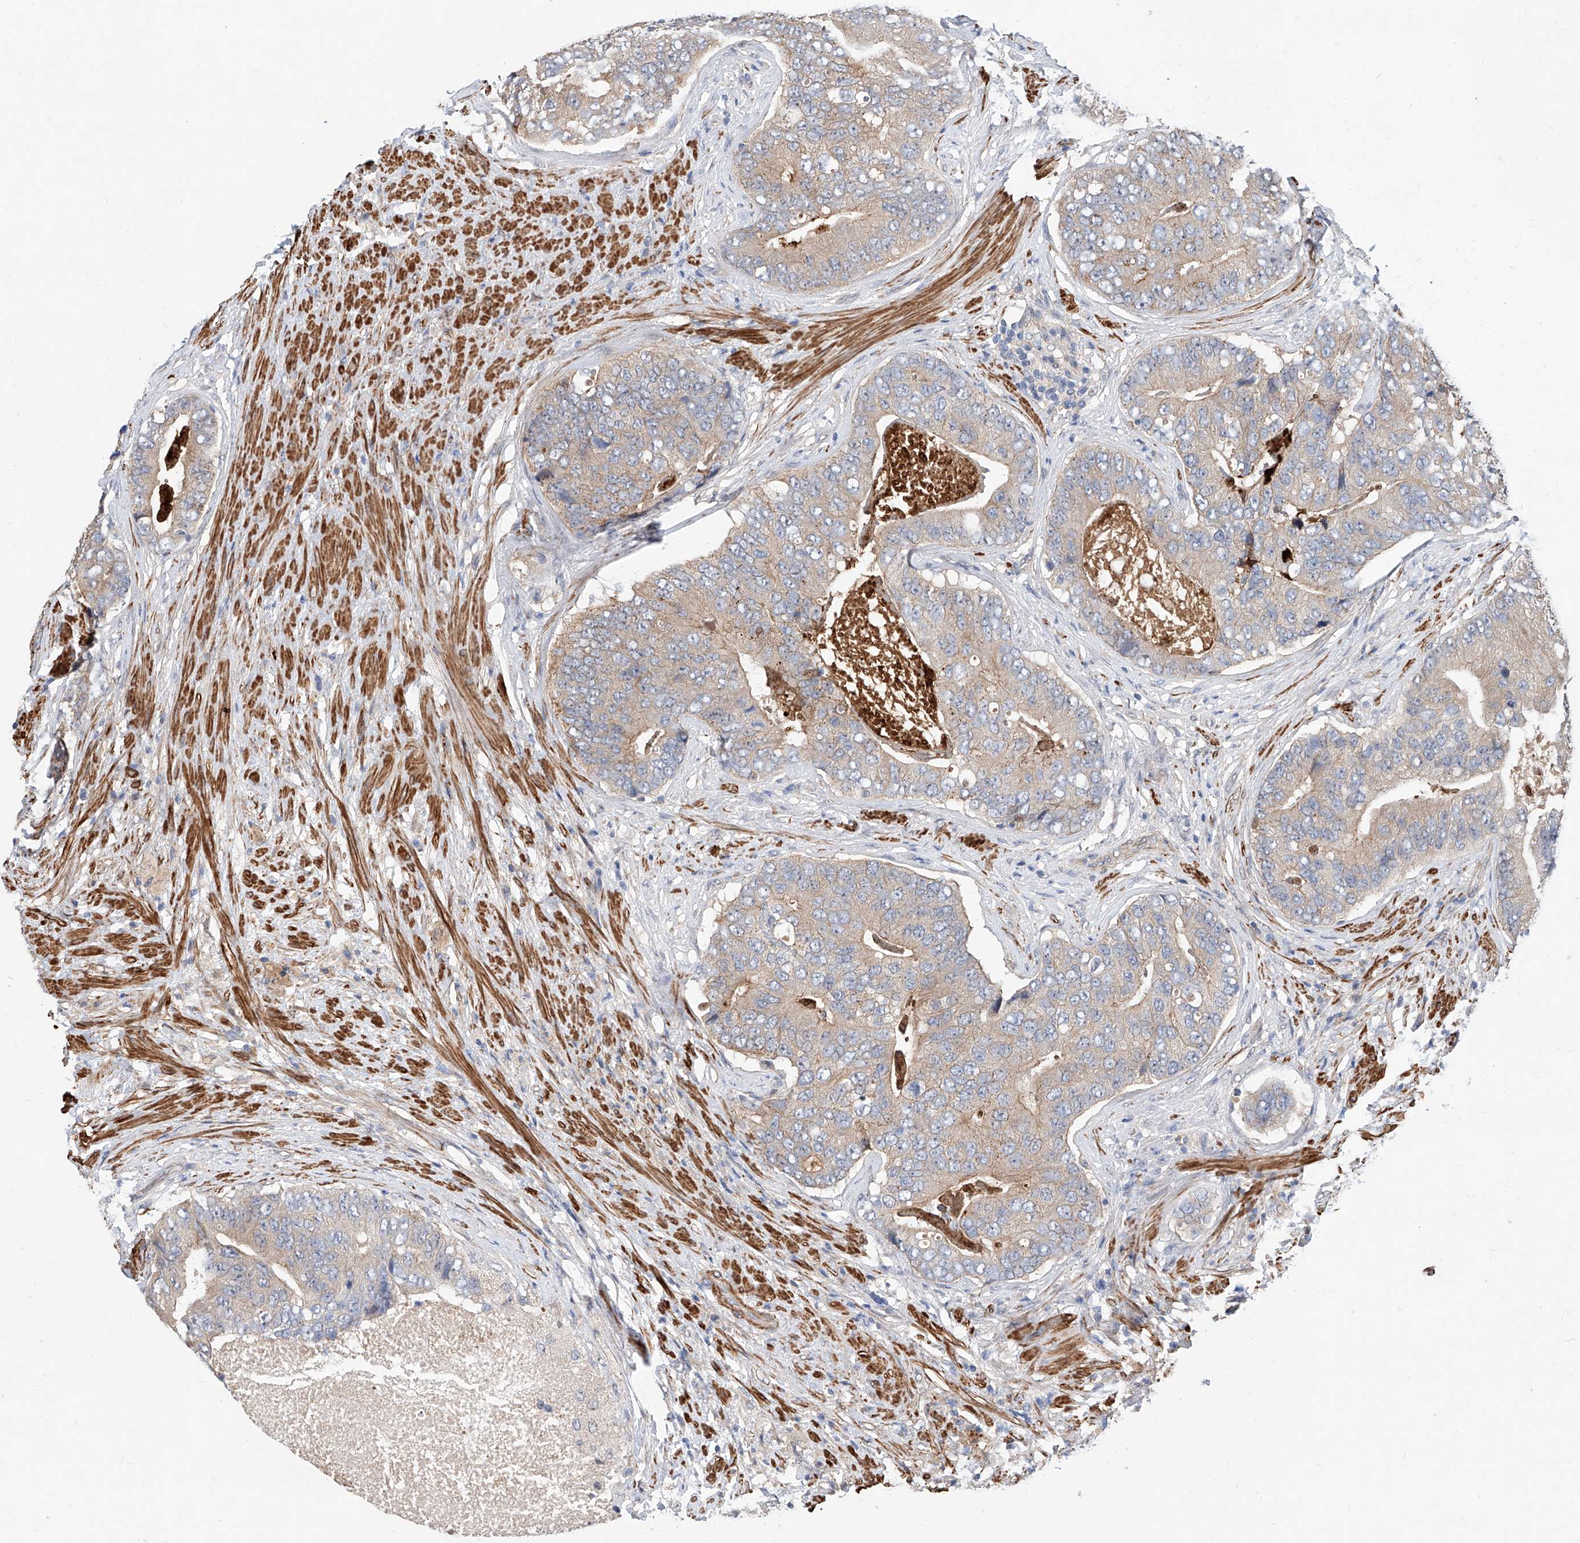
{"staining": {"intensity": "weak", "quantity": "25%-75%", "location": "cytoplasmic/membranous"}, "tissue": "prostate cancer", "cell_type": "Tumor cells", "image_type": "cancer", "snomed": [{"axis": "morphology", "description": "Adenocarcinoma, High grade"}, {"axis": "topography", "description": "Prostate"}], "caption": "DAB immunohistochemical staining of high-grade adenocarcinoma (prostate) displays weak cytoplasmic/membranous protein staining in about 25%-75% of tumor cells.", "gene": "MAGEE2", "patient": {"sex": "male", "age": 70}}